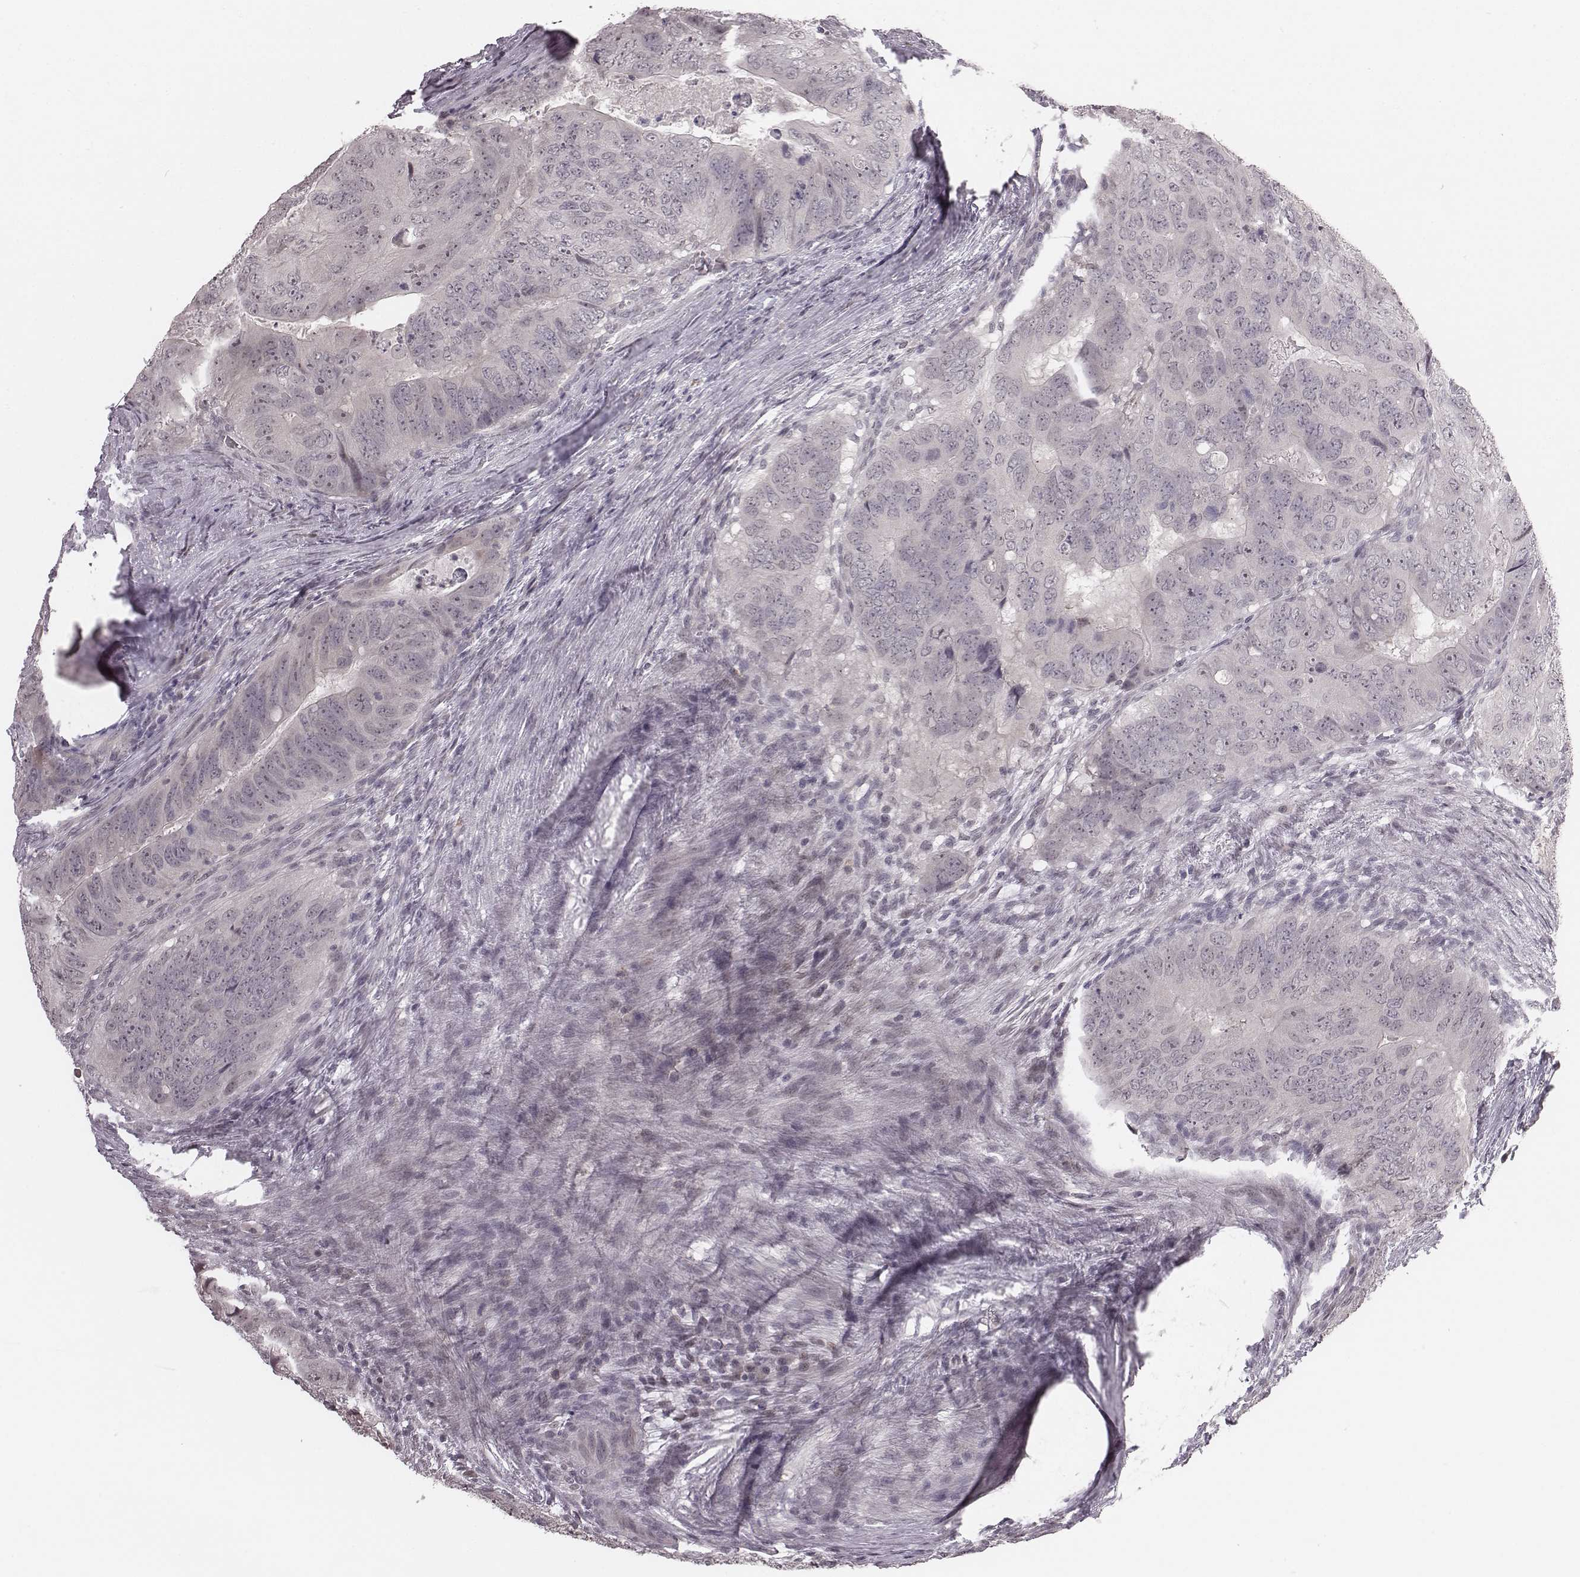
{"staining": {"intensity": "negative", "quantity": "none", "location": "none"}, "tissue": "colorectal cancer", "cell_type": "Tumor cells", "image_type": "cancer", "snomed": [{"axis": "morphology", "description": "Adenocarcinoma, NOS"}, {"axis": "topography", "description": "Colon"}], "caption": "Adenocarcinoma (colorectal) was stained to show a protein in brown. There is no significant staining in tumor cells.", "gene": "RPGRIP1", "patient": {"sex": "male", "age": 79}}